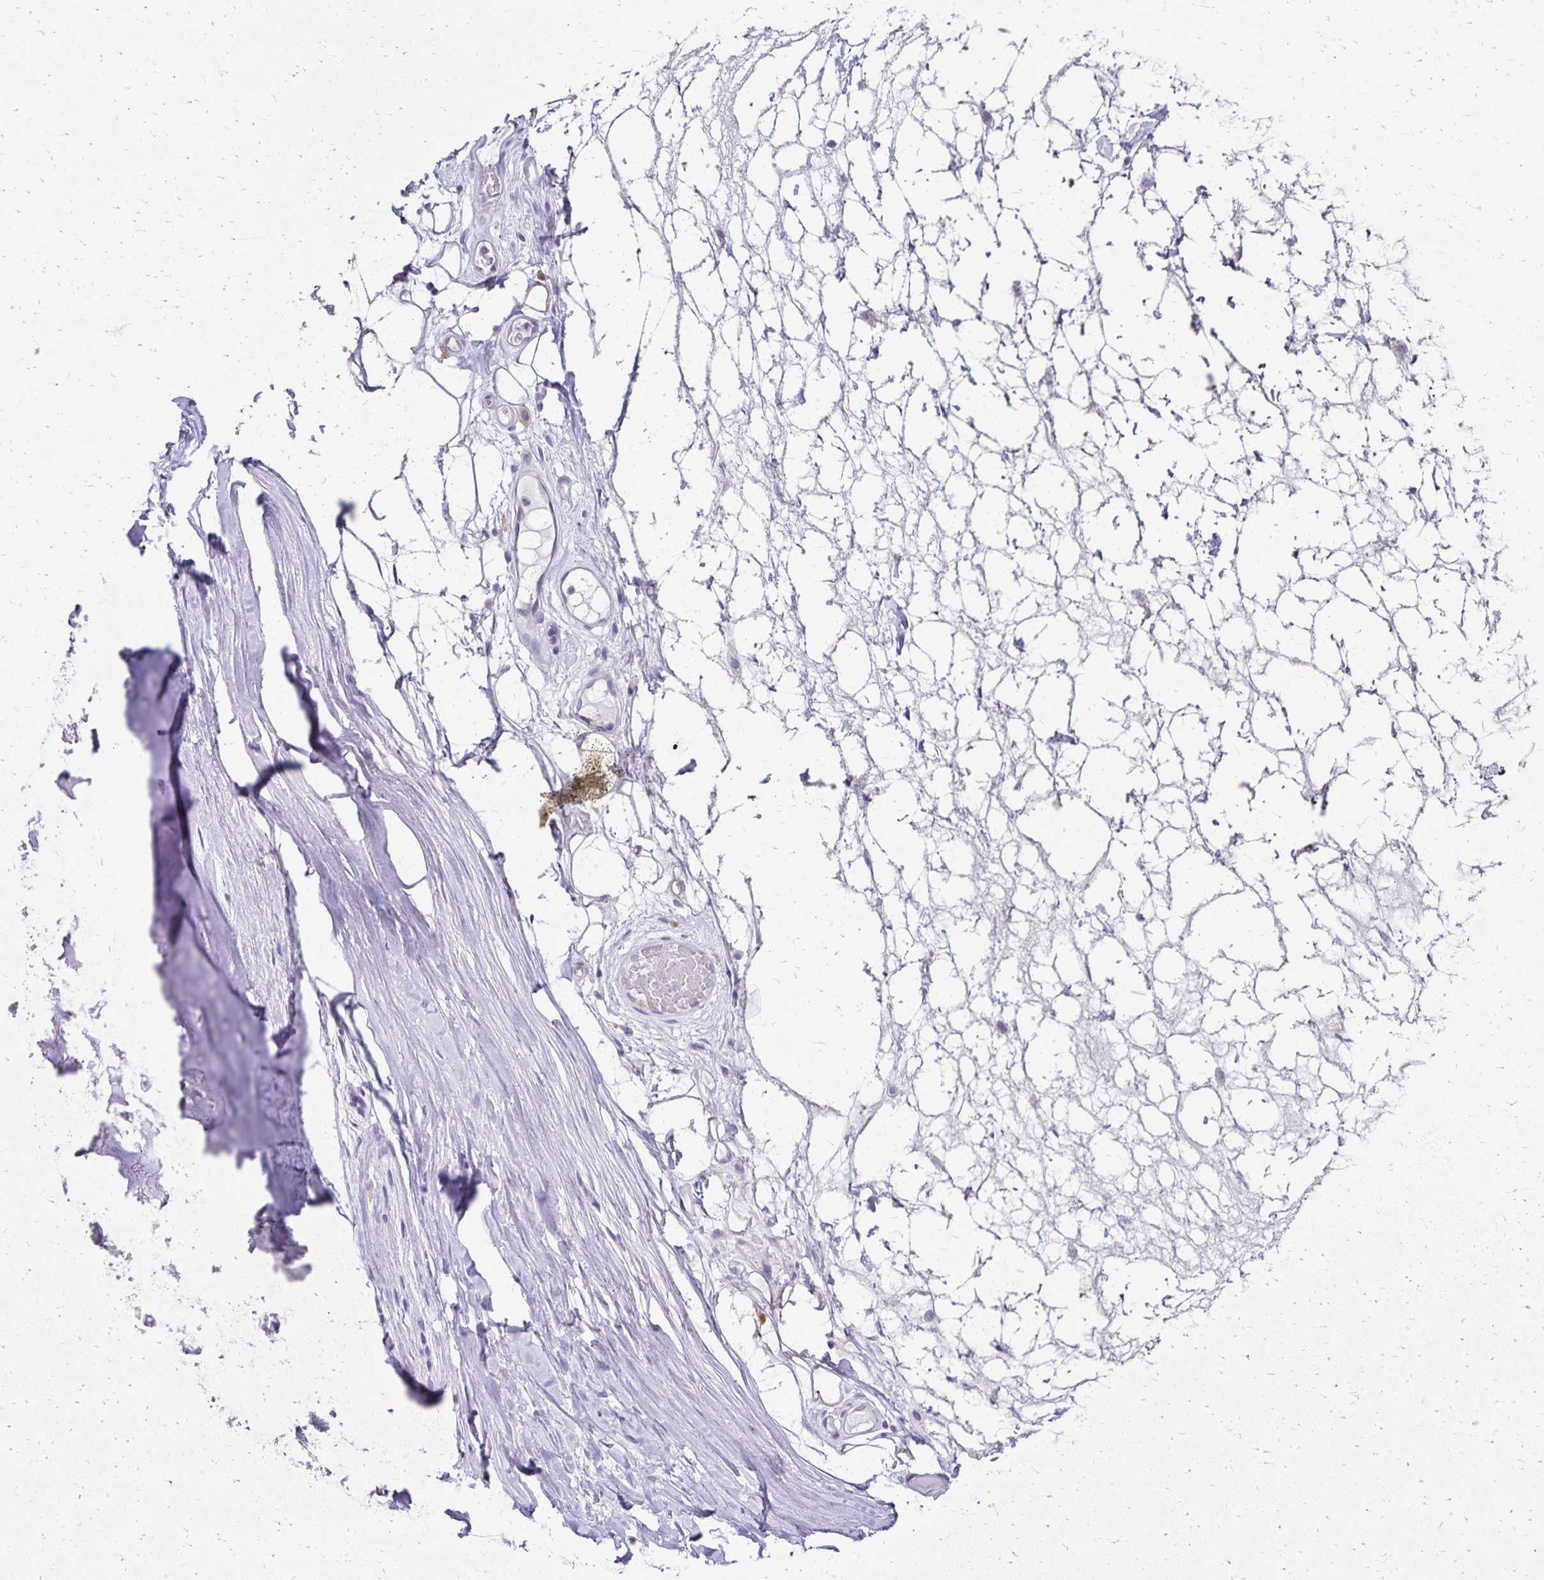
{"staining": {"intensity": "negative", "quantity": "none", "location": "none"}, "tissue": "adipose tissue", "cell_type": "Adipocytes", "image_type": "normal", "snomed": [{"axis": "morphology", "description": "Normal tissue, NOS"}, {"axis": "topography", "description": "Lymph node"}, {"axis": "topography", "description": "Cartilage tissue"}, {"axis": "topography", "description": "Nasopharynx"}], "caption": "Human adipose tissue stained for a protein using immunohistochemistry (IHC) reveals no staining in adipocytes.", "gene": "DYNLT4", "patient": {"sex": "male", "age": 63}}